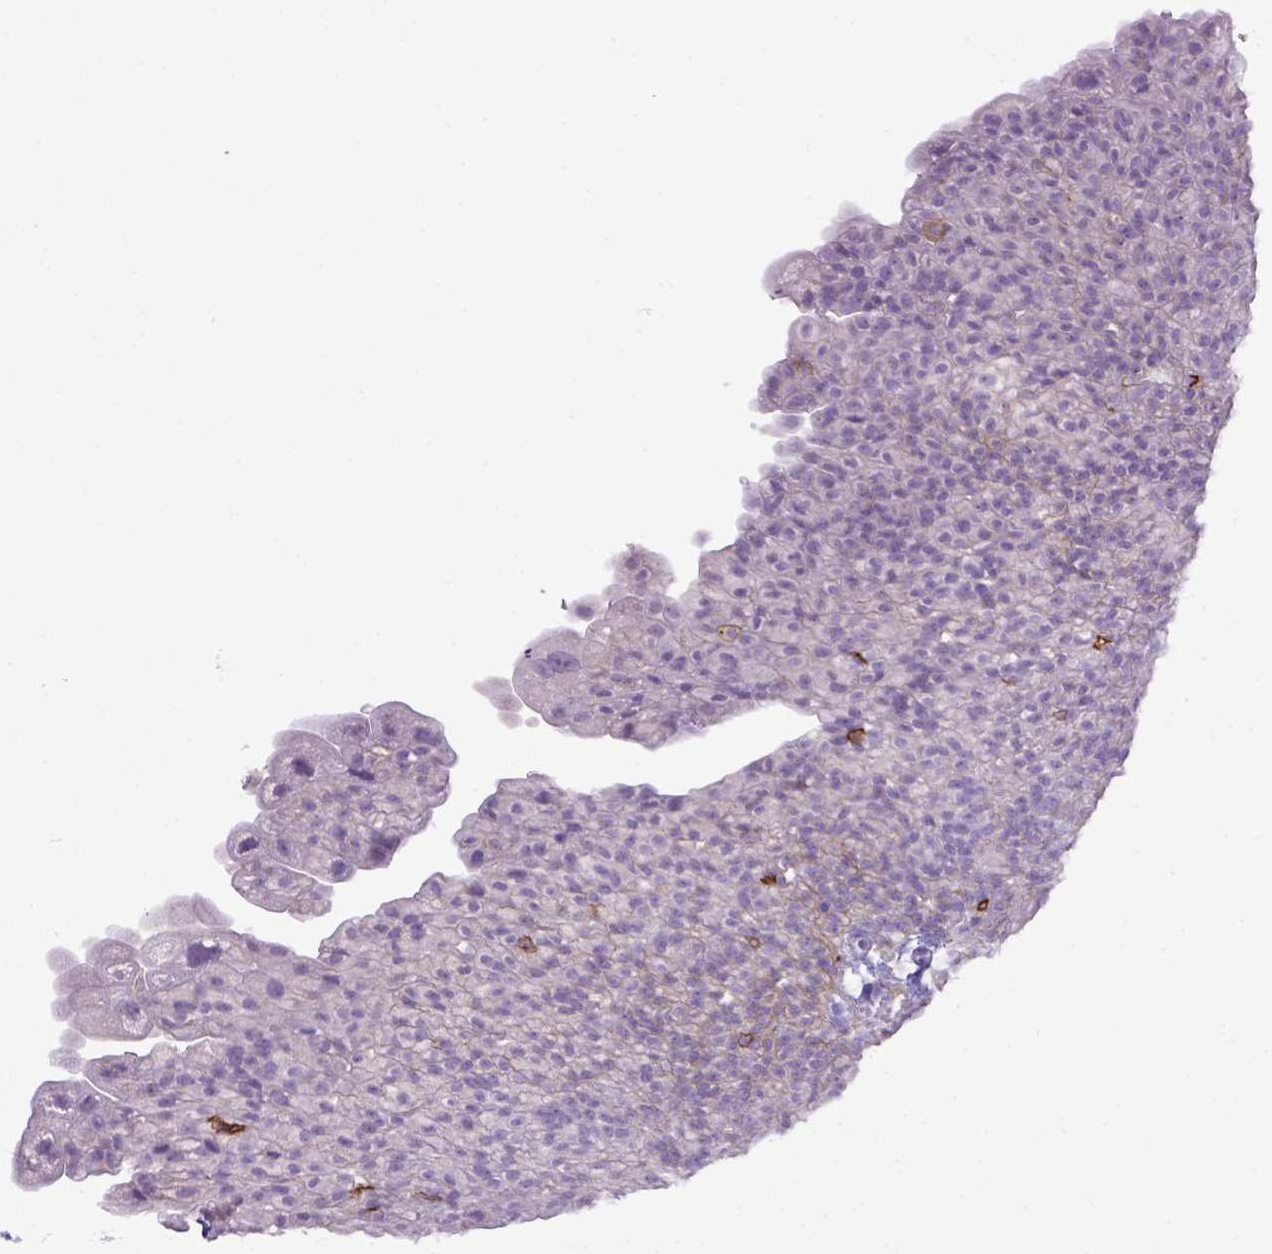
{"staining": {"intensity": "moderate", "quantity": "<25%", "location": "cytoplasmic/membranous"}, "tissue": "urinary bladder", "cell_type": "Urothelial cells", "image_type": "normal", "snomed": [{"axis": "morphology", "description": "Normal tissue, NOS"}, {"axis": "topography", "description": "Urinary bladder"}, {"axis": "topography", "description": "Prostate"}], "caption": "Urinary bladder was stained to show a protein in brown. There is low levels of moderate cytoplasmic/membranous positivity in about <25% of urothelial cells. (Stains: DAB (3,3'-diaminobenzidine) in brown, nuclei in blue, Microscopy: brightfield microscopy at high magnification).", "gene": "KIT", "patient": {"sex": "male", "age": 76}}